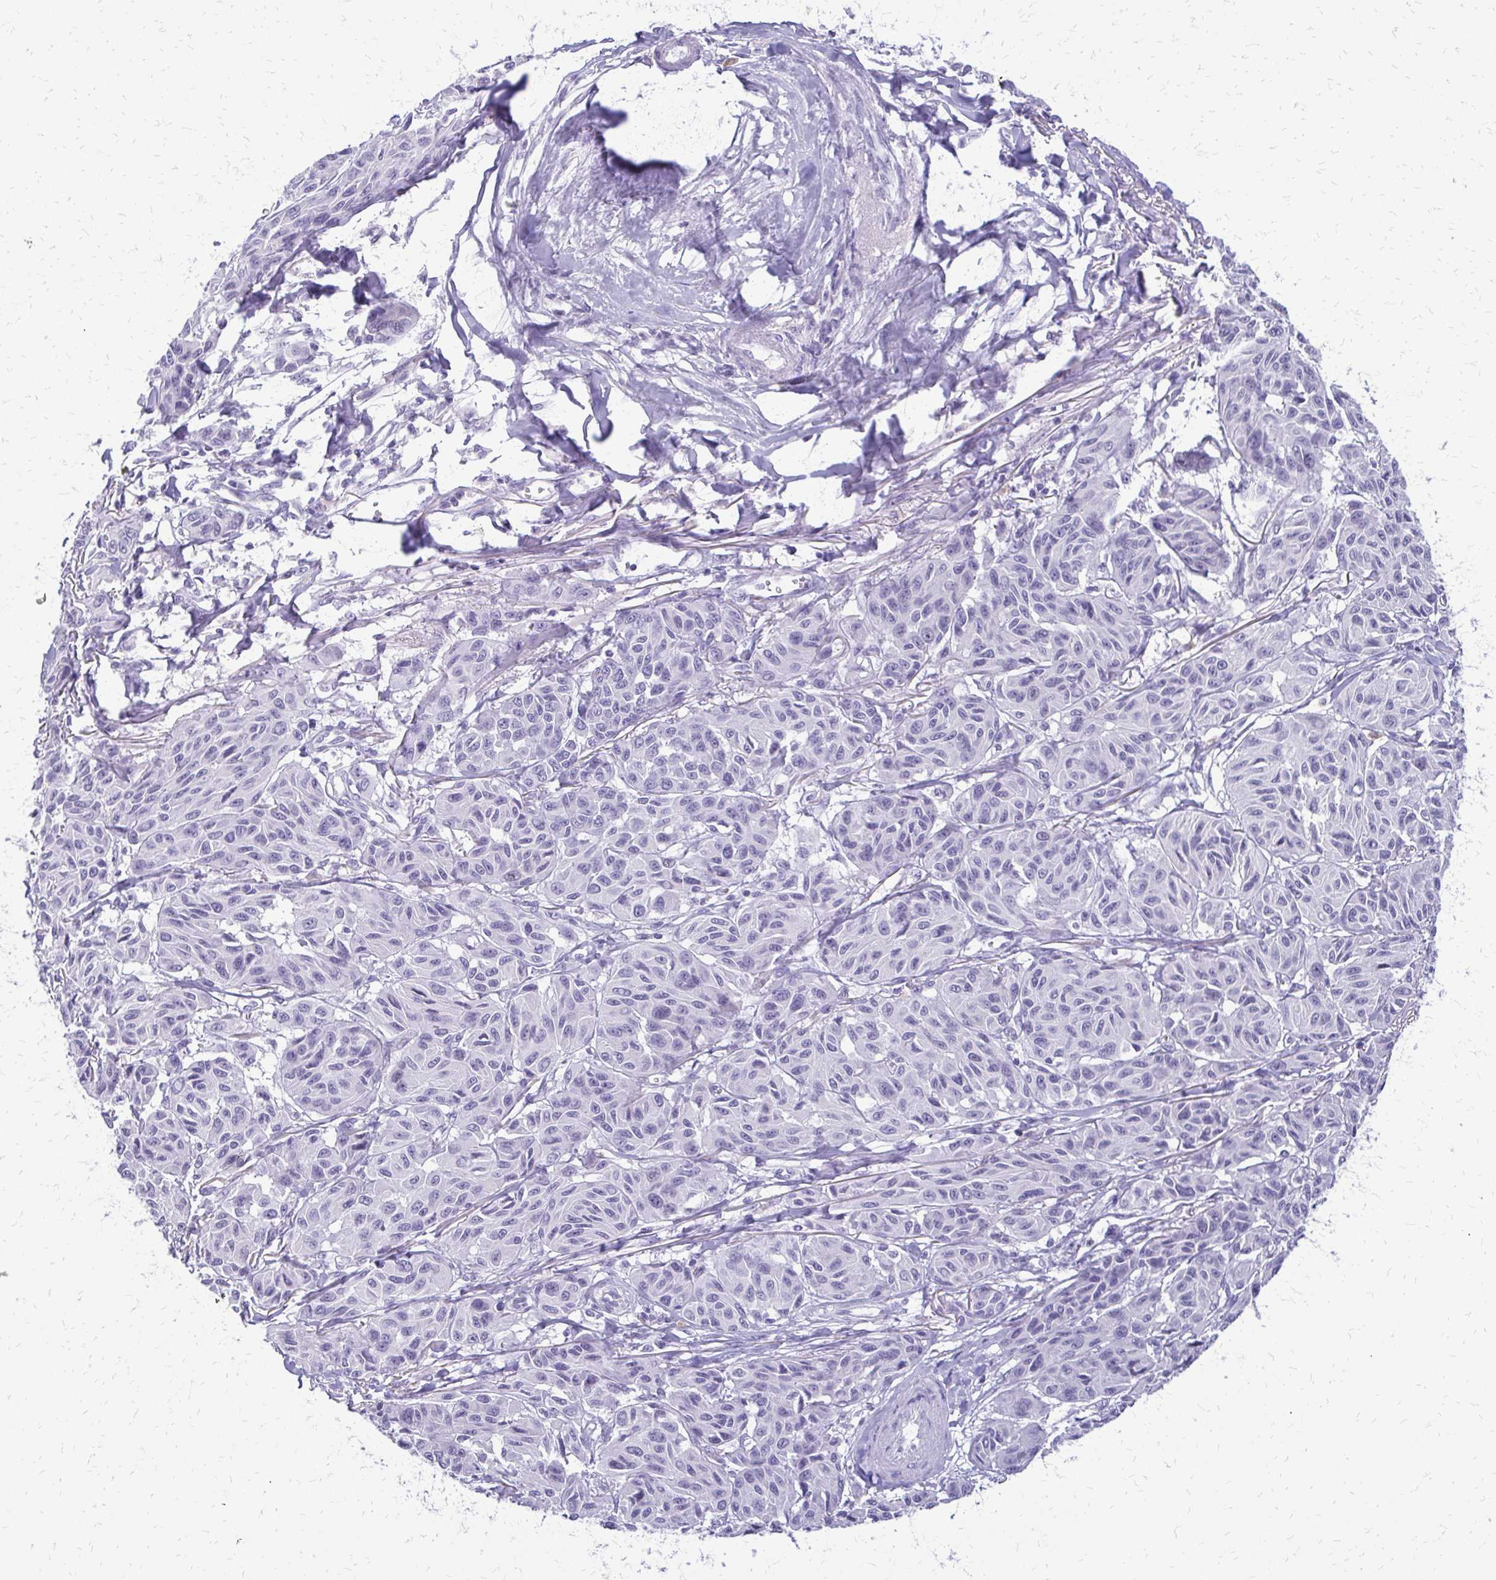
{"staining": {"intensity": "negative", "quantity": "none", "location": "none"}, "tissue": "melanoma", "cell_type": "Tumor cells", "image_type": "cancer", "snomed": [{"axis": "morphology", "description": "Malignant melanoma, NOS"}, {"axis": "topography", "description": "Skin"}], "caption": "An image of human malignant melanoma is negative for staining in tumor cells.", "gene": "FAM162B", "patient": {"sex": "female", "age": 66}}